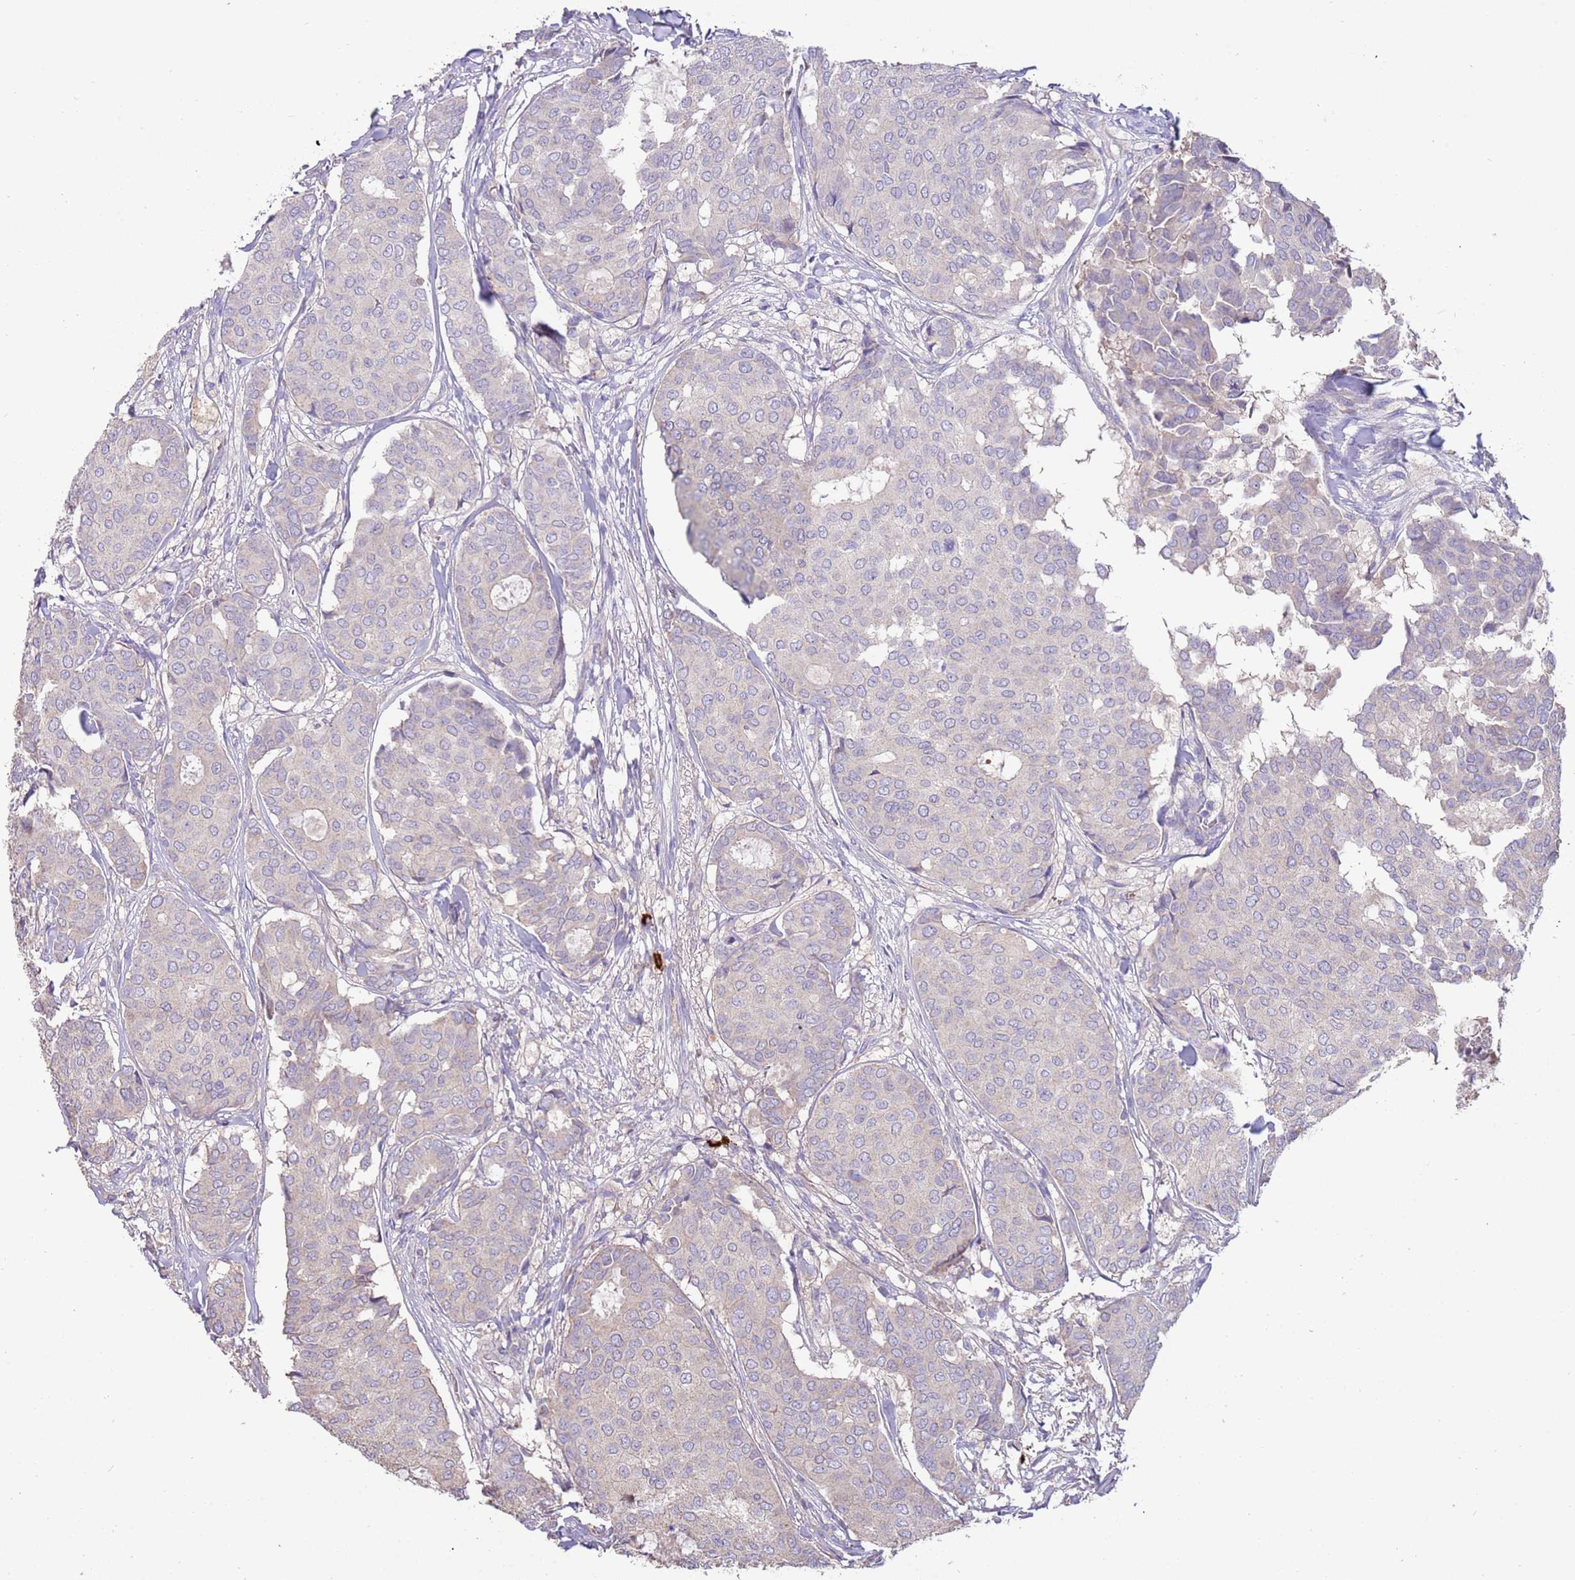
{"staining": {"intensity": "negative", "quantity": "none", "location": "none"}, "tissue": "breast cancer", "cell_type": "Tumor cells", "image_type": "cancer", "snomed": [{"axis": "morphology", "description": "Duct carcinoma"}, {"axis": "topography", "description": "Breast"}], "caption": "Immunohistochemistry image of neoplastic tissue: human infiltrating ductal carcinoma (breast) stained with DAB (3,3'-diaminobenzidine) displays no significant protein staining in tumor cells.", "gene": "TRMO", "patient": {"sex": "female", "age": 75}}